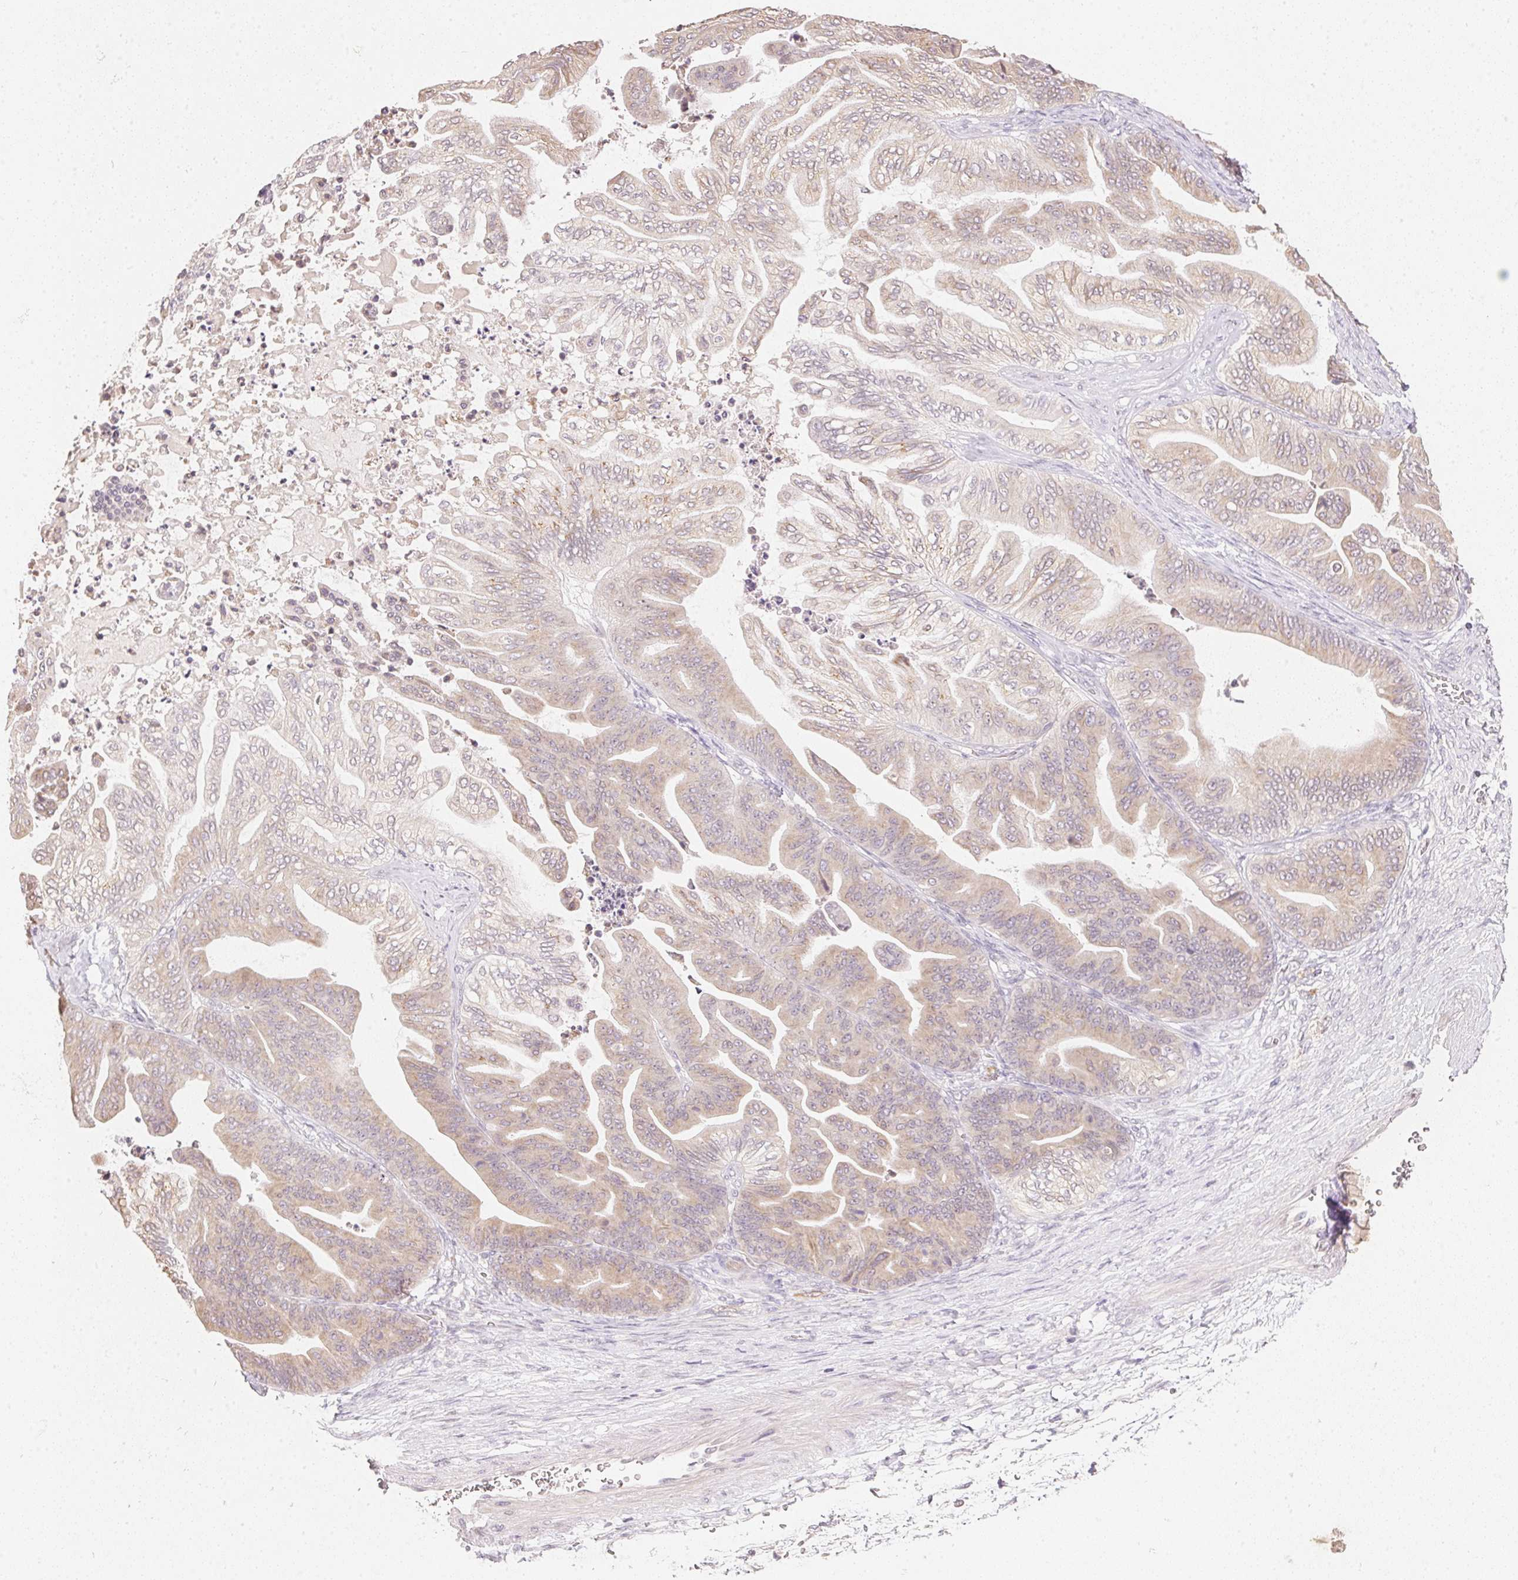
{"staining": {"intensity": "weak", "quantity": "25%-75%", "location": "cytoplasmic/membranous"}, "tissue": "ovarian cancer", "cell_type": "Tumor cells", "image_type": "cancer", "snomed": [{"axis": "morphology", "description": "Cystadenocarcinoma, mucinous, NOS"}, {"axis": "topography", "description": "Ovary"}], "caption": "Weak cytoplasmic/membranous expression for a protein is seen in about 25%-75% of tumor cells of ovarian cancer using IHC.", "gene": "DHCR24", "patient": {"sex": "female", "age": 67}}